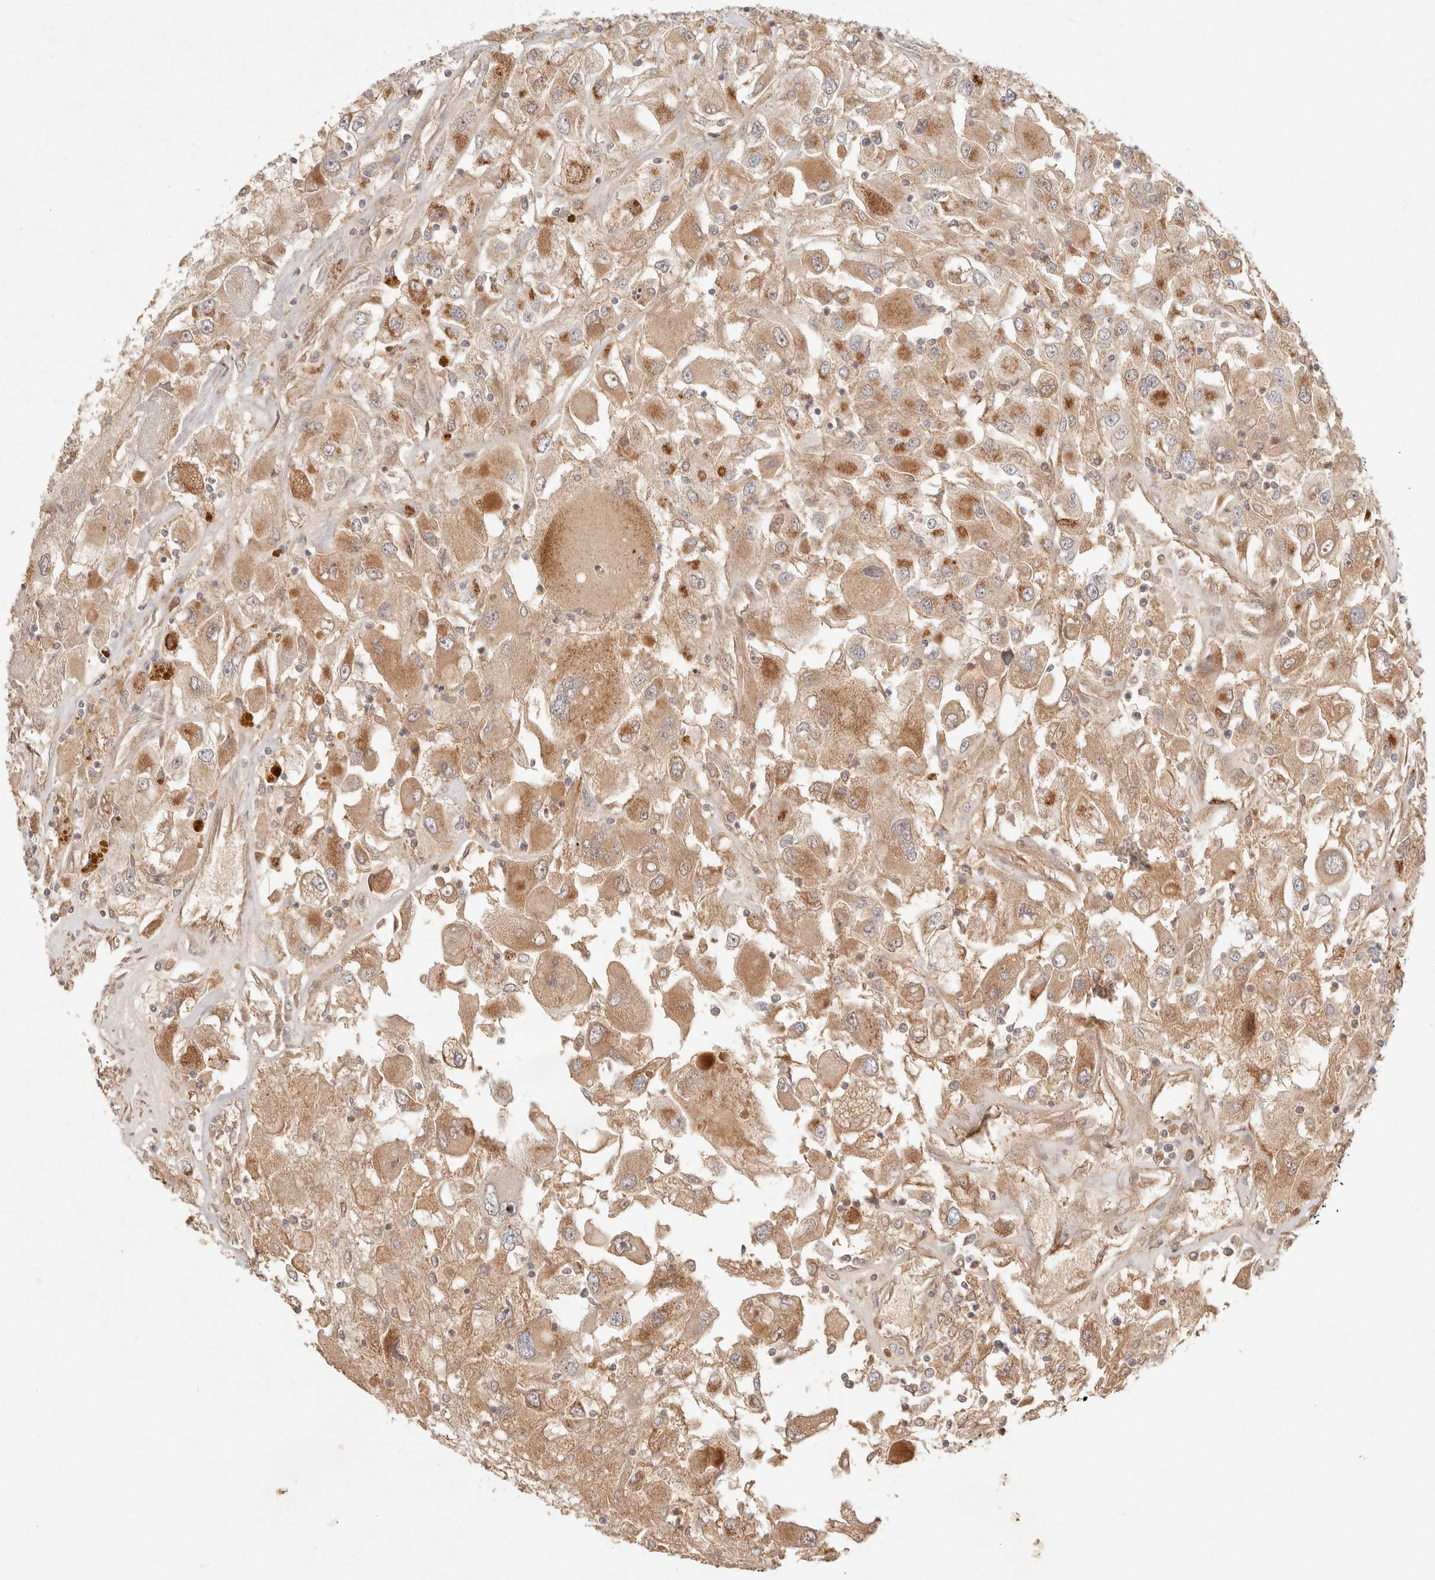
{"staining": {"intensity": "moderate", "quantity": ">75%", "location": "cytoplasmic/membranous"}, "tissue": "renal cancer", "cell_type": "Tumor cells", "image_type": "cancer", "snomed": [{"axis": "morphology", "description": "Adenocarcinoma, NOS"}, {"axis": "topography", "description": "Kidney"}], "caption": "A histopathology image showing moderate cytoplasmic/membranous positivity in about >75% of tumor cells in adenocarcinoma (renal), as visualized by brown immunohistochemical staining.", "gene": "PHLDA3", "patient": {"sex": "female", "age": 52}}